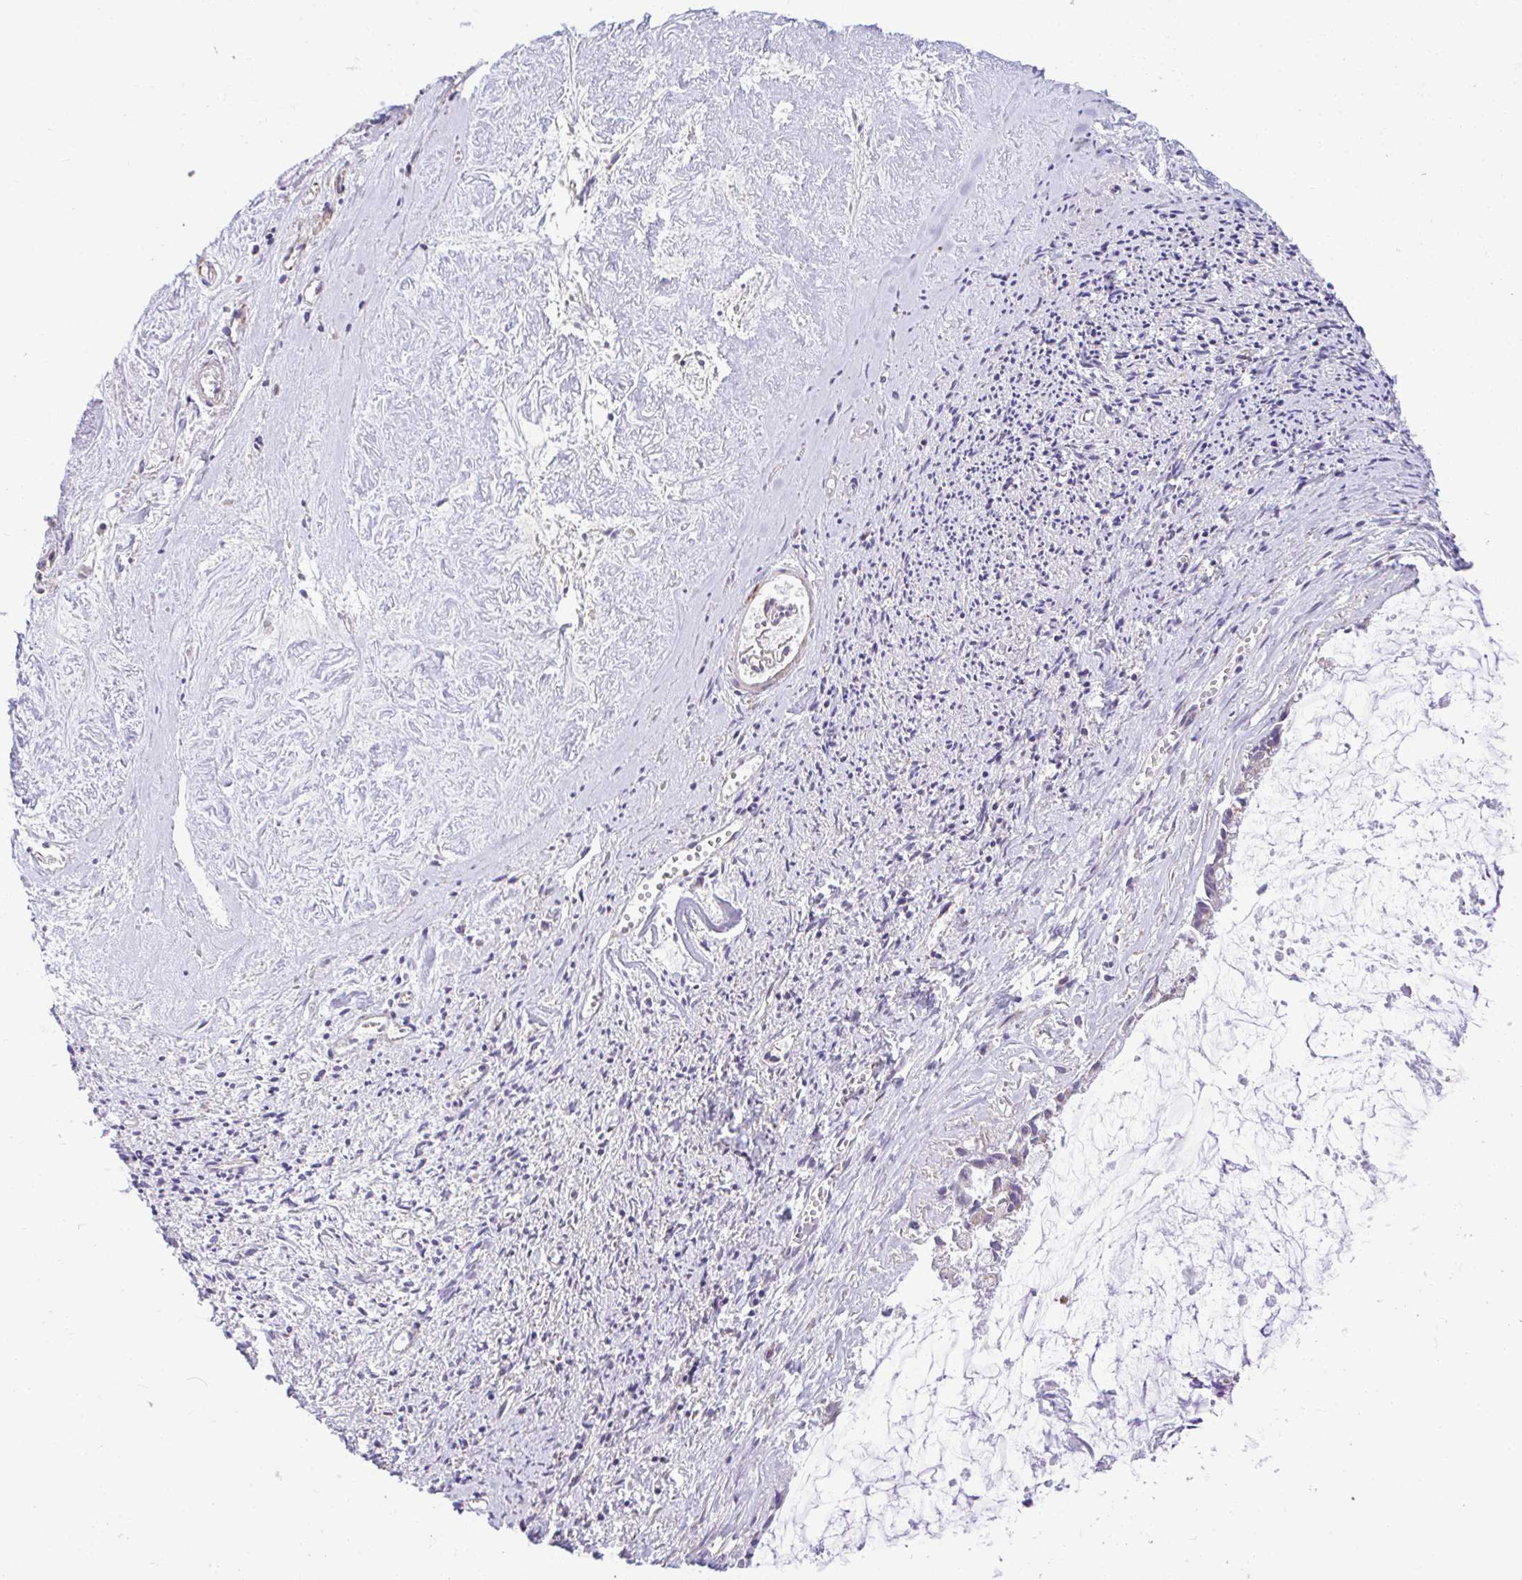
{"staining": {"intensity": "negative", "quantity": "none", "location": "none"}, "tissue": "ovarian cancer", "cell_type": "Tumor cells", "image_type": "cancer", "snomed": [{"axis": "morphology", "description": "Cystadenocarcinoma, mucinous, NOS"}, {"axis": "topography", "description": "Ovary"}], "caption": "This is an IHC histopathology image of human ovarian cancer (mucinous cystadenocarcinoma). There is no staining in tumor cells.", "gene": "SARS2", "patient": {"sex": "female", "age": 90}}